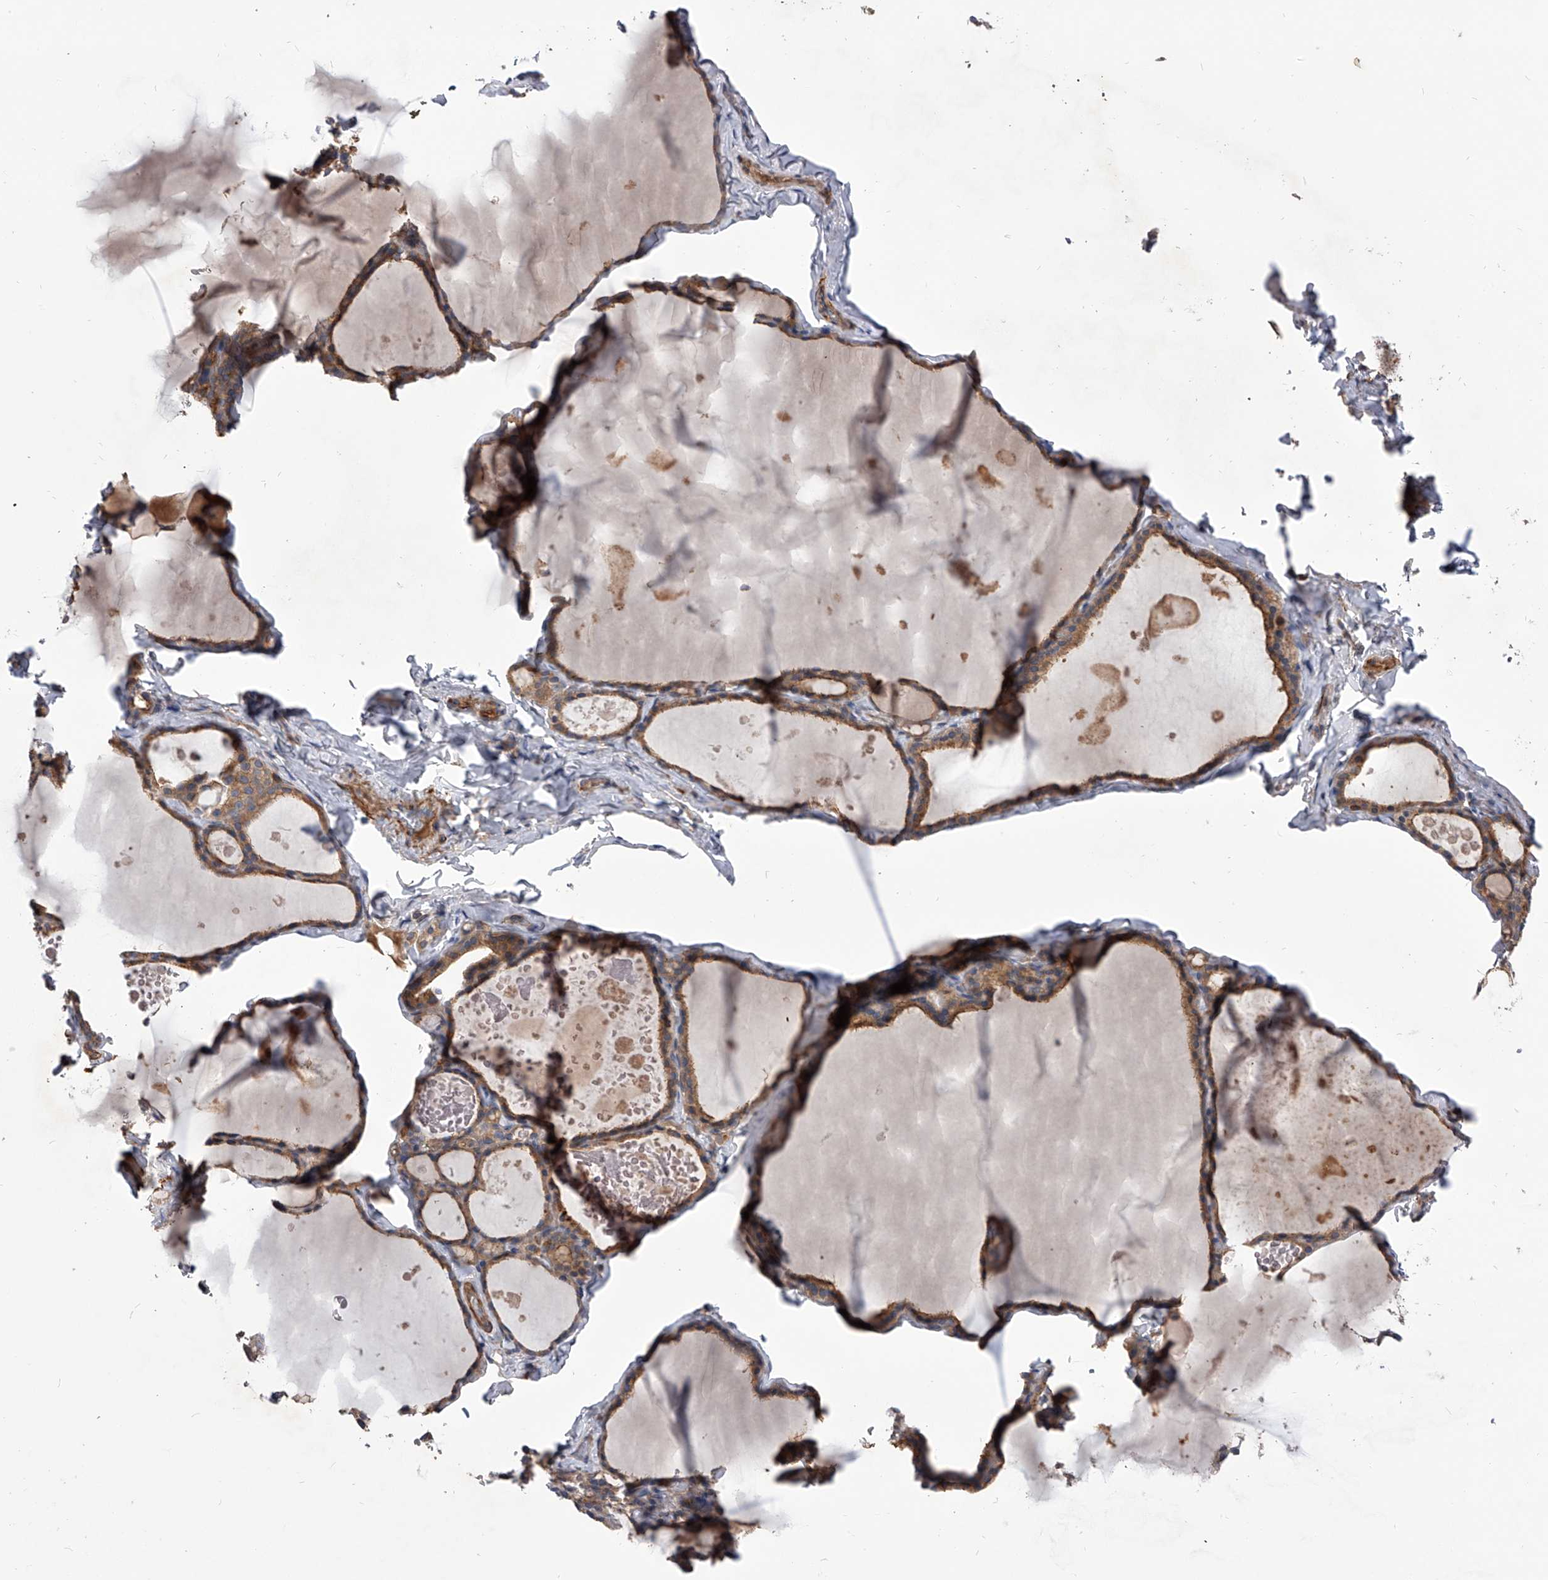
{"staining": {"intensity": "moderate", "quantity": ">75%", "location": "cytoplasmic/membranous"}, "tissue": "thyroid gland", "cell_type": "Glandular cells", "image_type": "normal", "snomed": [{"axis": "morphology", "description": "Normal tissue, NOS"}, {"axis": "topography", "description": "Thyroid gland"}], "caption": "A photomicrograph of thyroid gland stained for a protein demonstrates moderate cytoplasmic/membranous brown staining in glandular cells.", "gene": "CUL7", "patient": {"sex": "male", "age": 56}}